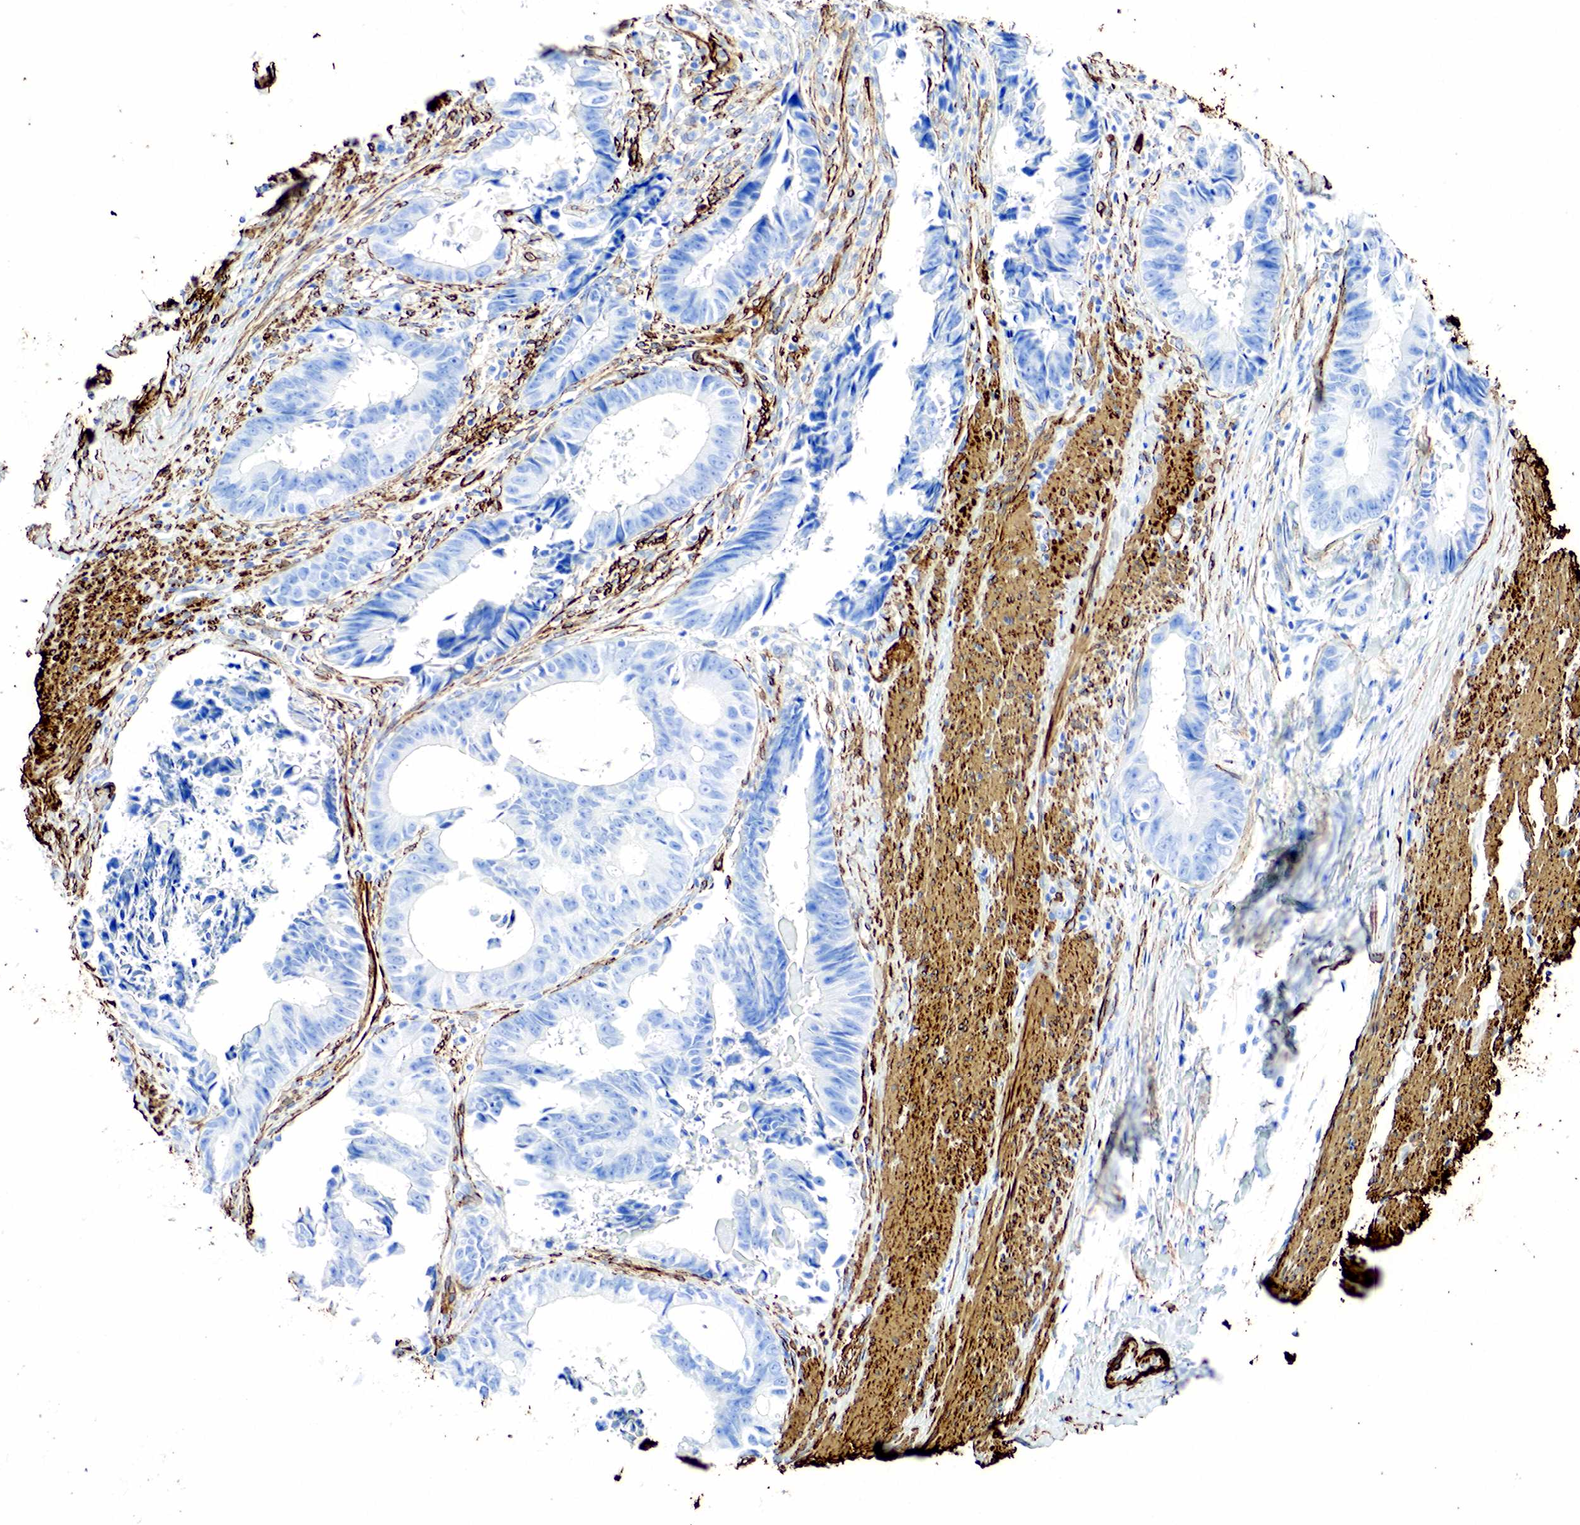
{"staining": {"intensity": "negative", "quantity": "none", "location": "none"}, "tissue": "colorectal cancer", "cell_type": "Tumor cells", "image_type": "cancer", "snomed": [{"axis": "morphology", "description": "Adenocarcinoma, NOS"}, {"axis": "topography", "description": "Rectum"}], "caption": "DAB (3,3'-diaminobenzidine) immunohistochemical staining of human adenocarcinoma (colorectal) demonstrates no significant staining in tumor cells.", "gene": "ACTA1", "patient": {"sex": "female", "age": 98}}